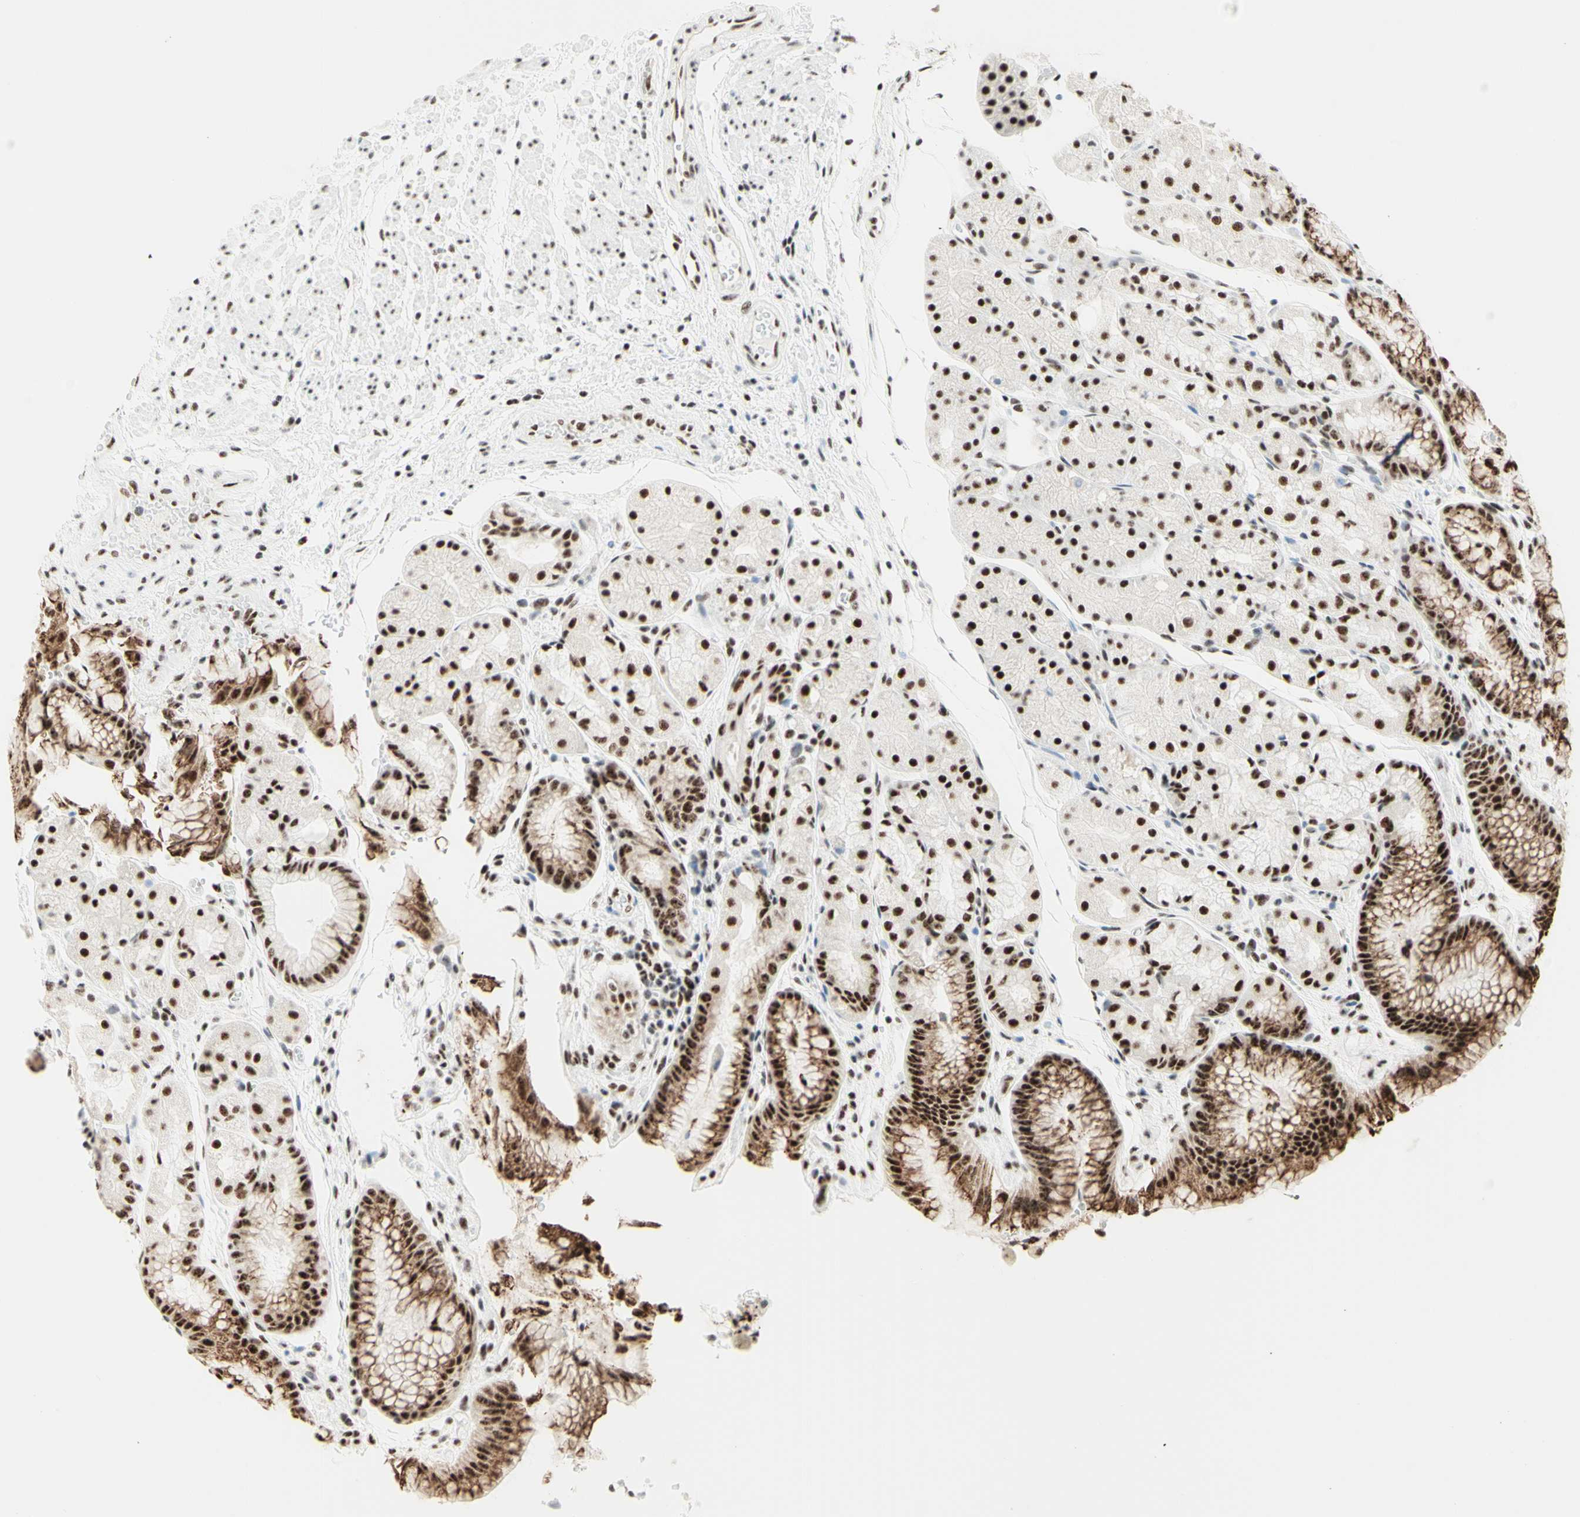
{"staining": {"intensity": "strong", "quantity": ">75%", "location": "cytoplasmic/membranous"}, "tissue": "stomach", "cell_type": "Glandular cells", "image_type": "normal", "snomed": [{"axis": "morphology", "description": "Normal tissue, NOS"}, {"axis": "topography", "description": "Stomach, upper"}], "caption": "High-magnification brightfield microscopy of normal stomach stained with DAB (3,3'-diaminobenzidine) (brown) and counterstained with hematoxylin (blue). glandular cells exhibit strong cytoplasmic/membranous expression is identified in approximately>75% of cells.", "gene": "WTAP", "patient": {"sex": "male", "age": 72}}